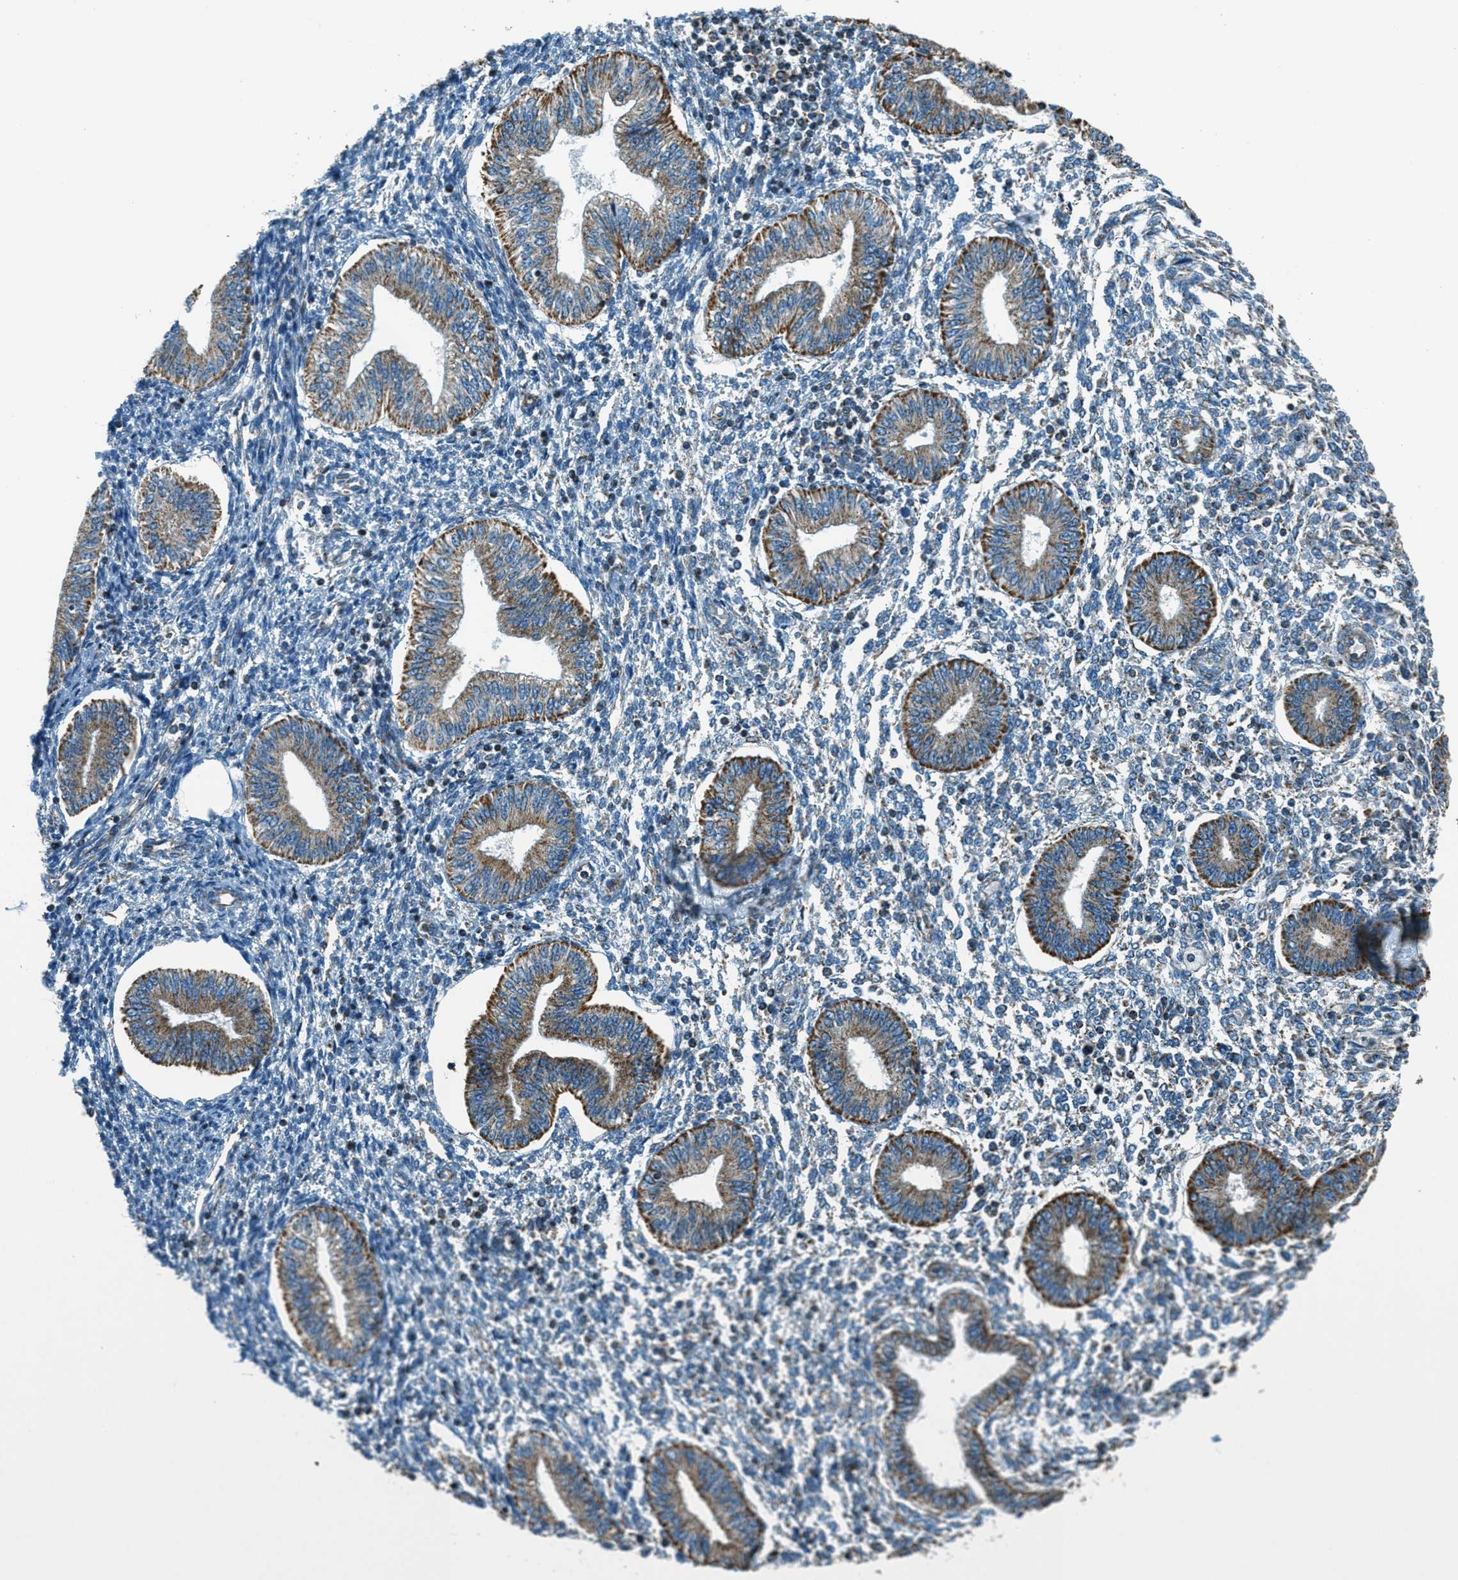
{"staining": {"intensity": "negative", "quantity": "none", "location": "none"}, "tissue": "endometrium", "cell_type": "Cells in endometrial stroma", "image_type": "normal", "snomed": [{"axis": "morphology", "description": "Normal tissue, NOS"}, {"axis": "topography", "description": "Endometrium"}], "caption": "IHC of benign human endometrium demonstrates no expression in cells in endometrial stroma.", "gene": "CHST15", "patient": {"sex": "female", "age": 50}}